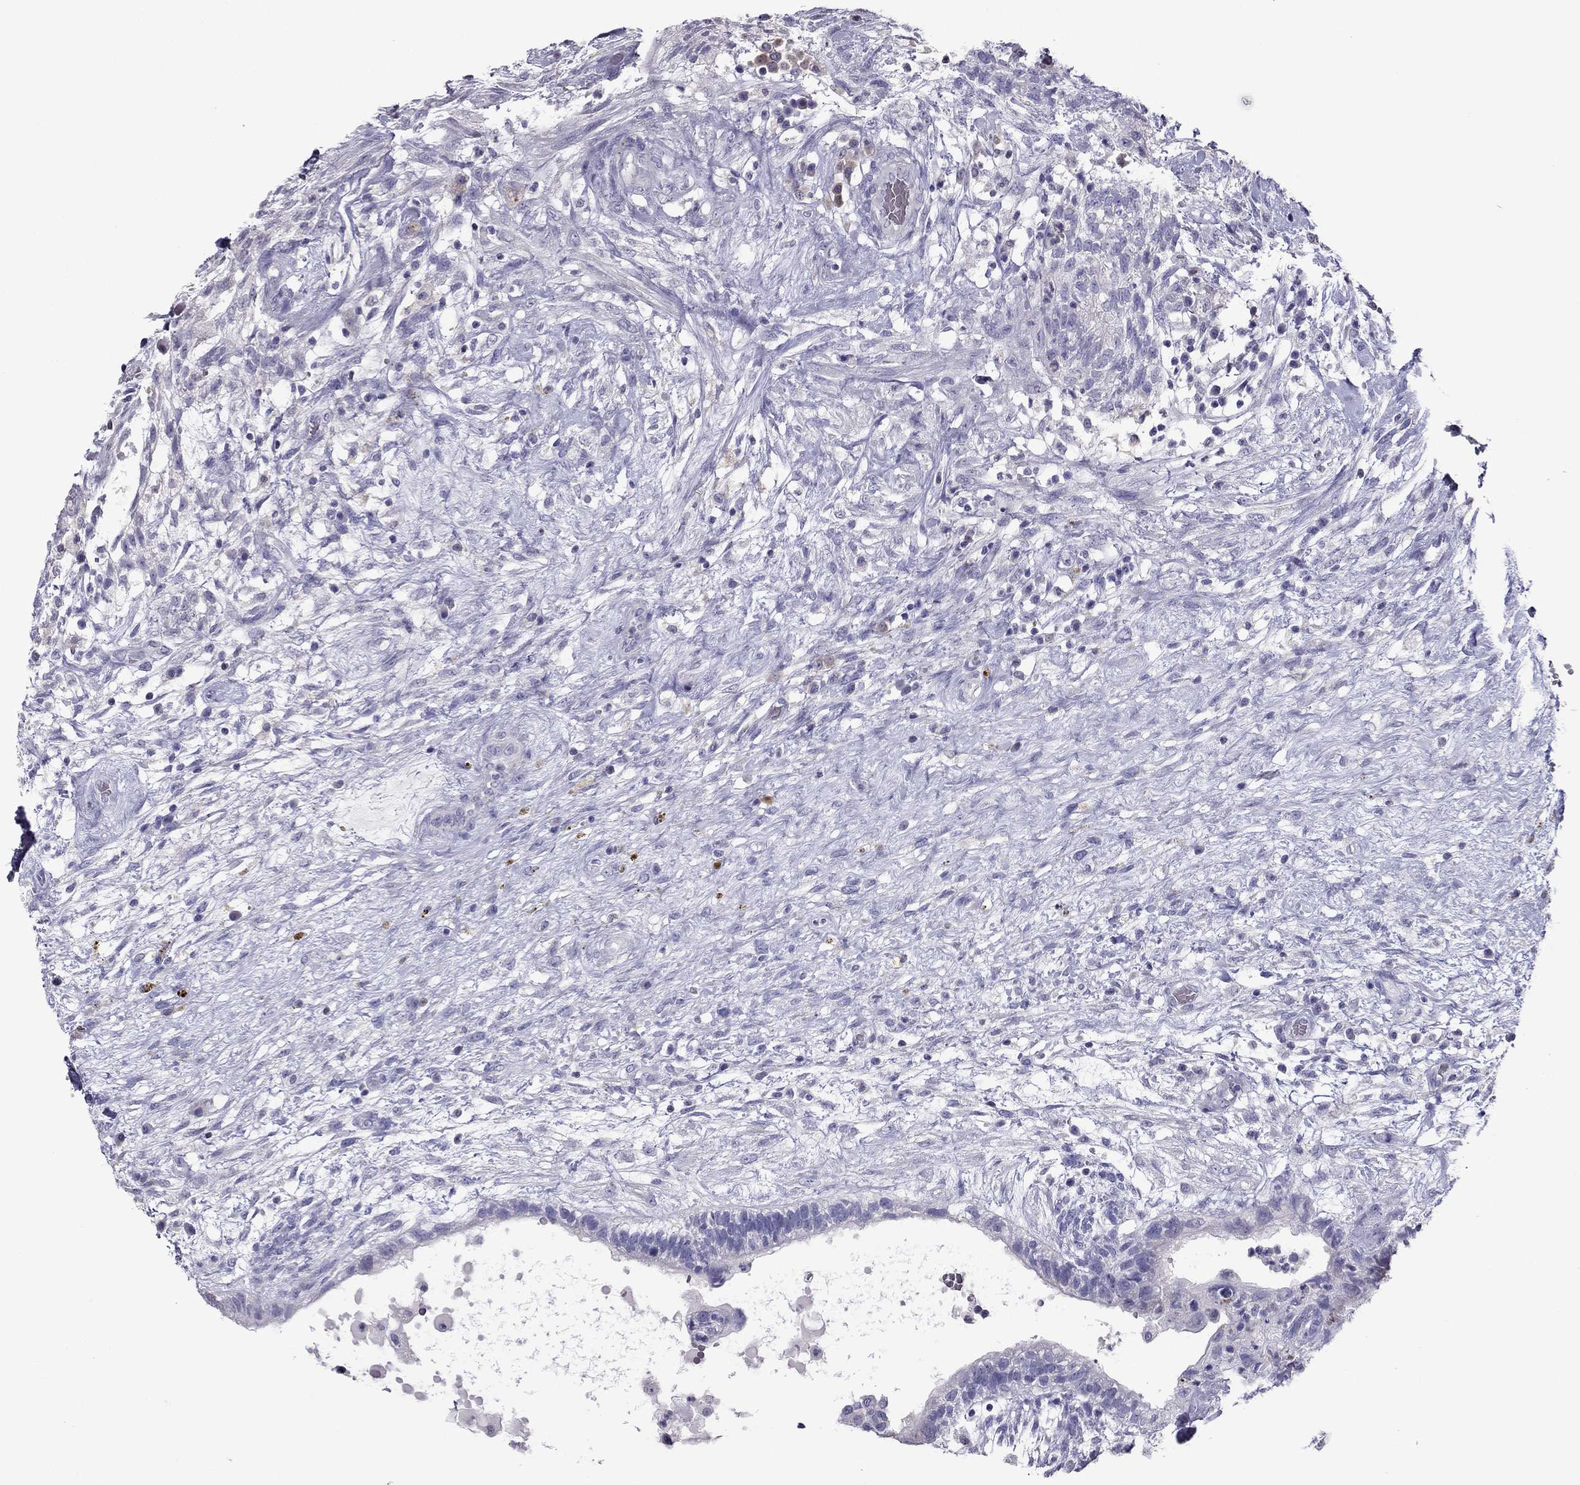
{"staining": {"intensity": "negative", "quantity": "none", "location": "none"}, "tissue": "testis cancer", "cell_type": "Tumor cells", "image_type": "cancer", "snomed": [{"axis": "morphology", "description": "Normal tissue, NOS"}, {"axis": "morphology", "description": "Carcinoma, Embryonal, NOS"}, {"axis": "topography", "description": "Testis"}, {"axis": "topography", "description": "Epididymis"}], "caption": "IHC of human testis cancer (embryonal carcinoma) demonstrates no positivity in tumor cells.", "gene": "RGS8", "patient": {"sex": "male", "age": 32}}